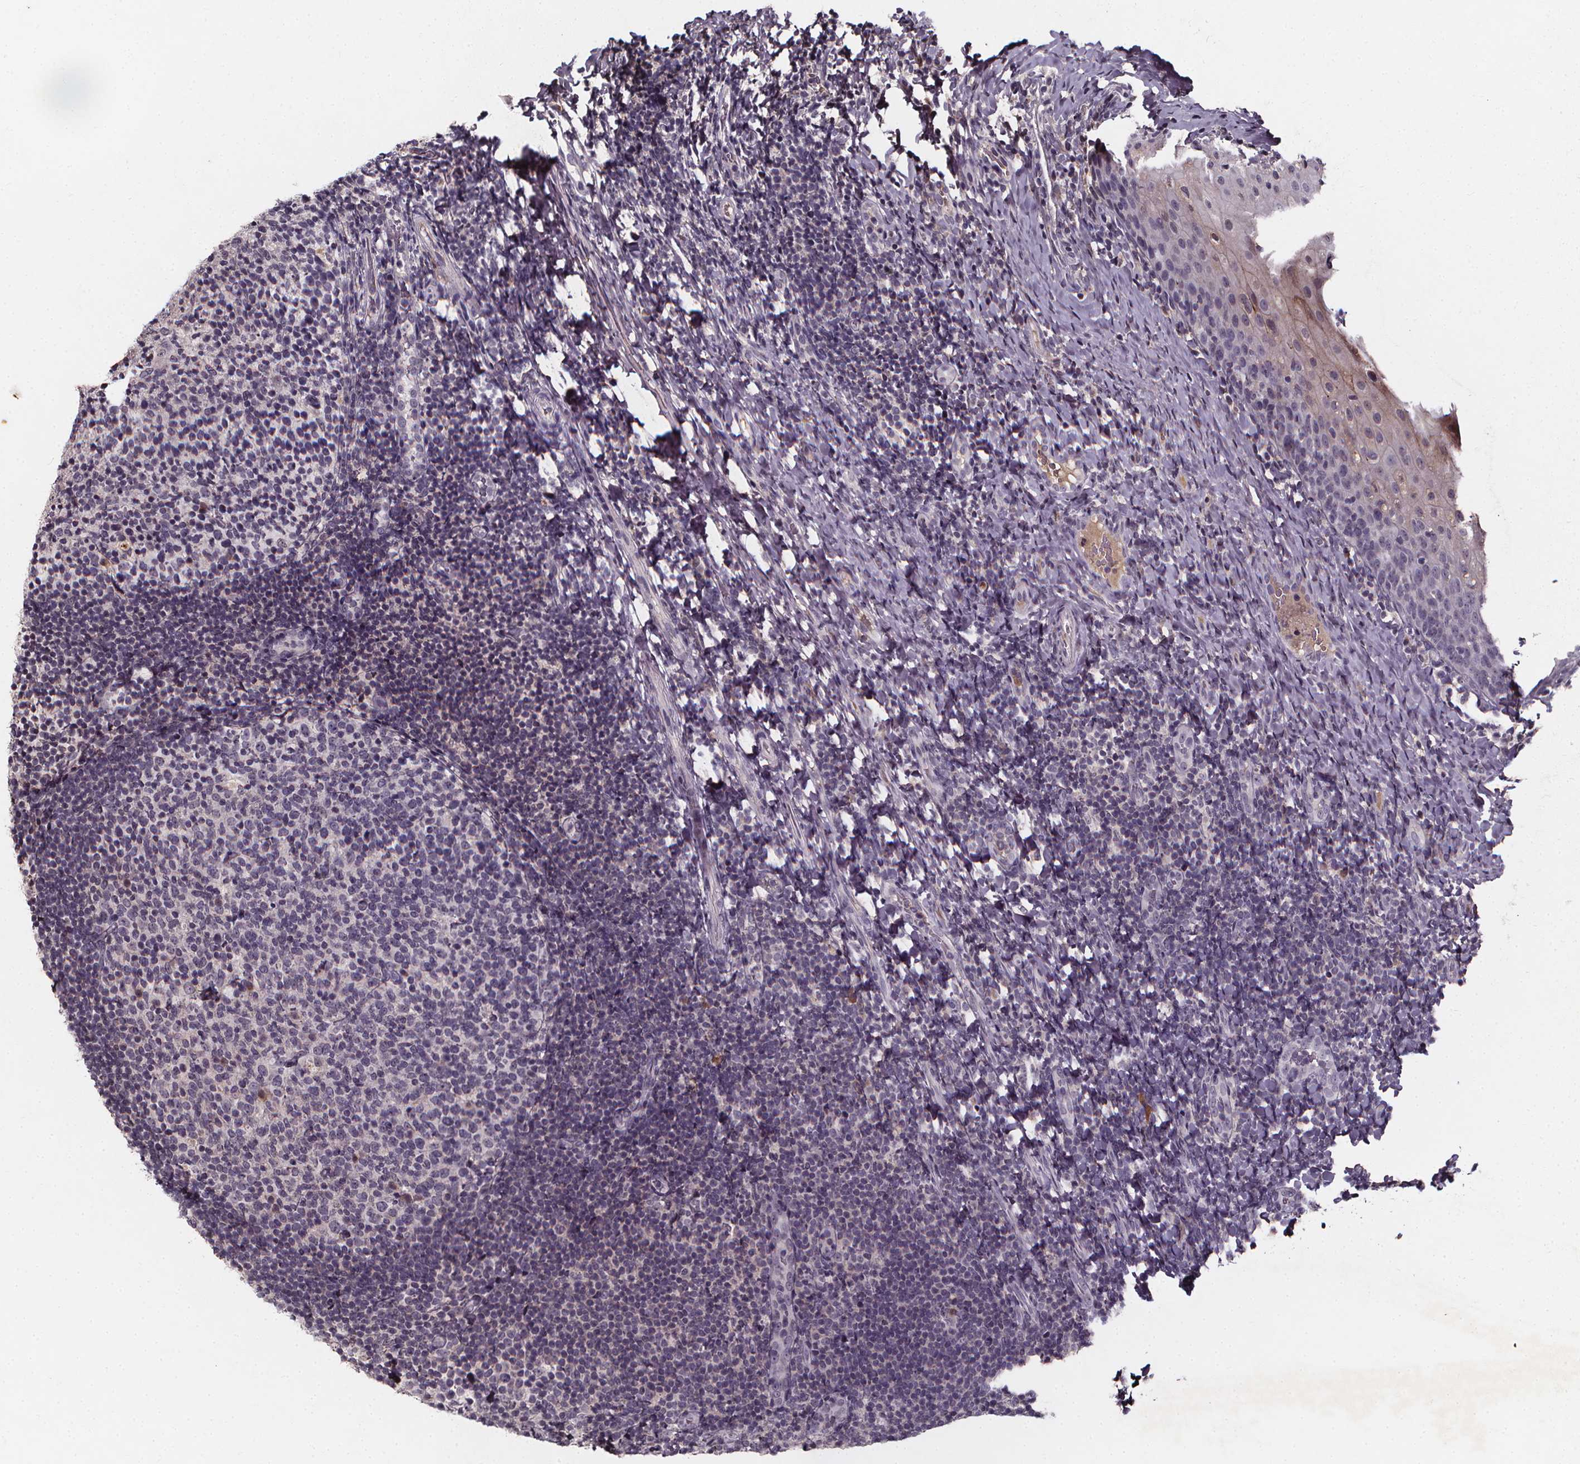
{"staining": {"intensity": "negative", "quantity": "none", "location": "none"}, "tissue": "tonsil", "cell_type": "Germinal center cells", "image_type": "normal", "snomed": [{"axis": "morphology", "description": "Normal tissue, NOS"}, {"axis": "topography", "description": "Tonsil"}], "caption": "Immunohistochemical staining of benign tonsil exhibits no significant staining in germinal center cells.", "gene": "SPAG8", "patient": {"sex": "female", "age": 10}}